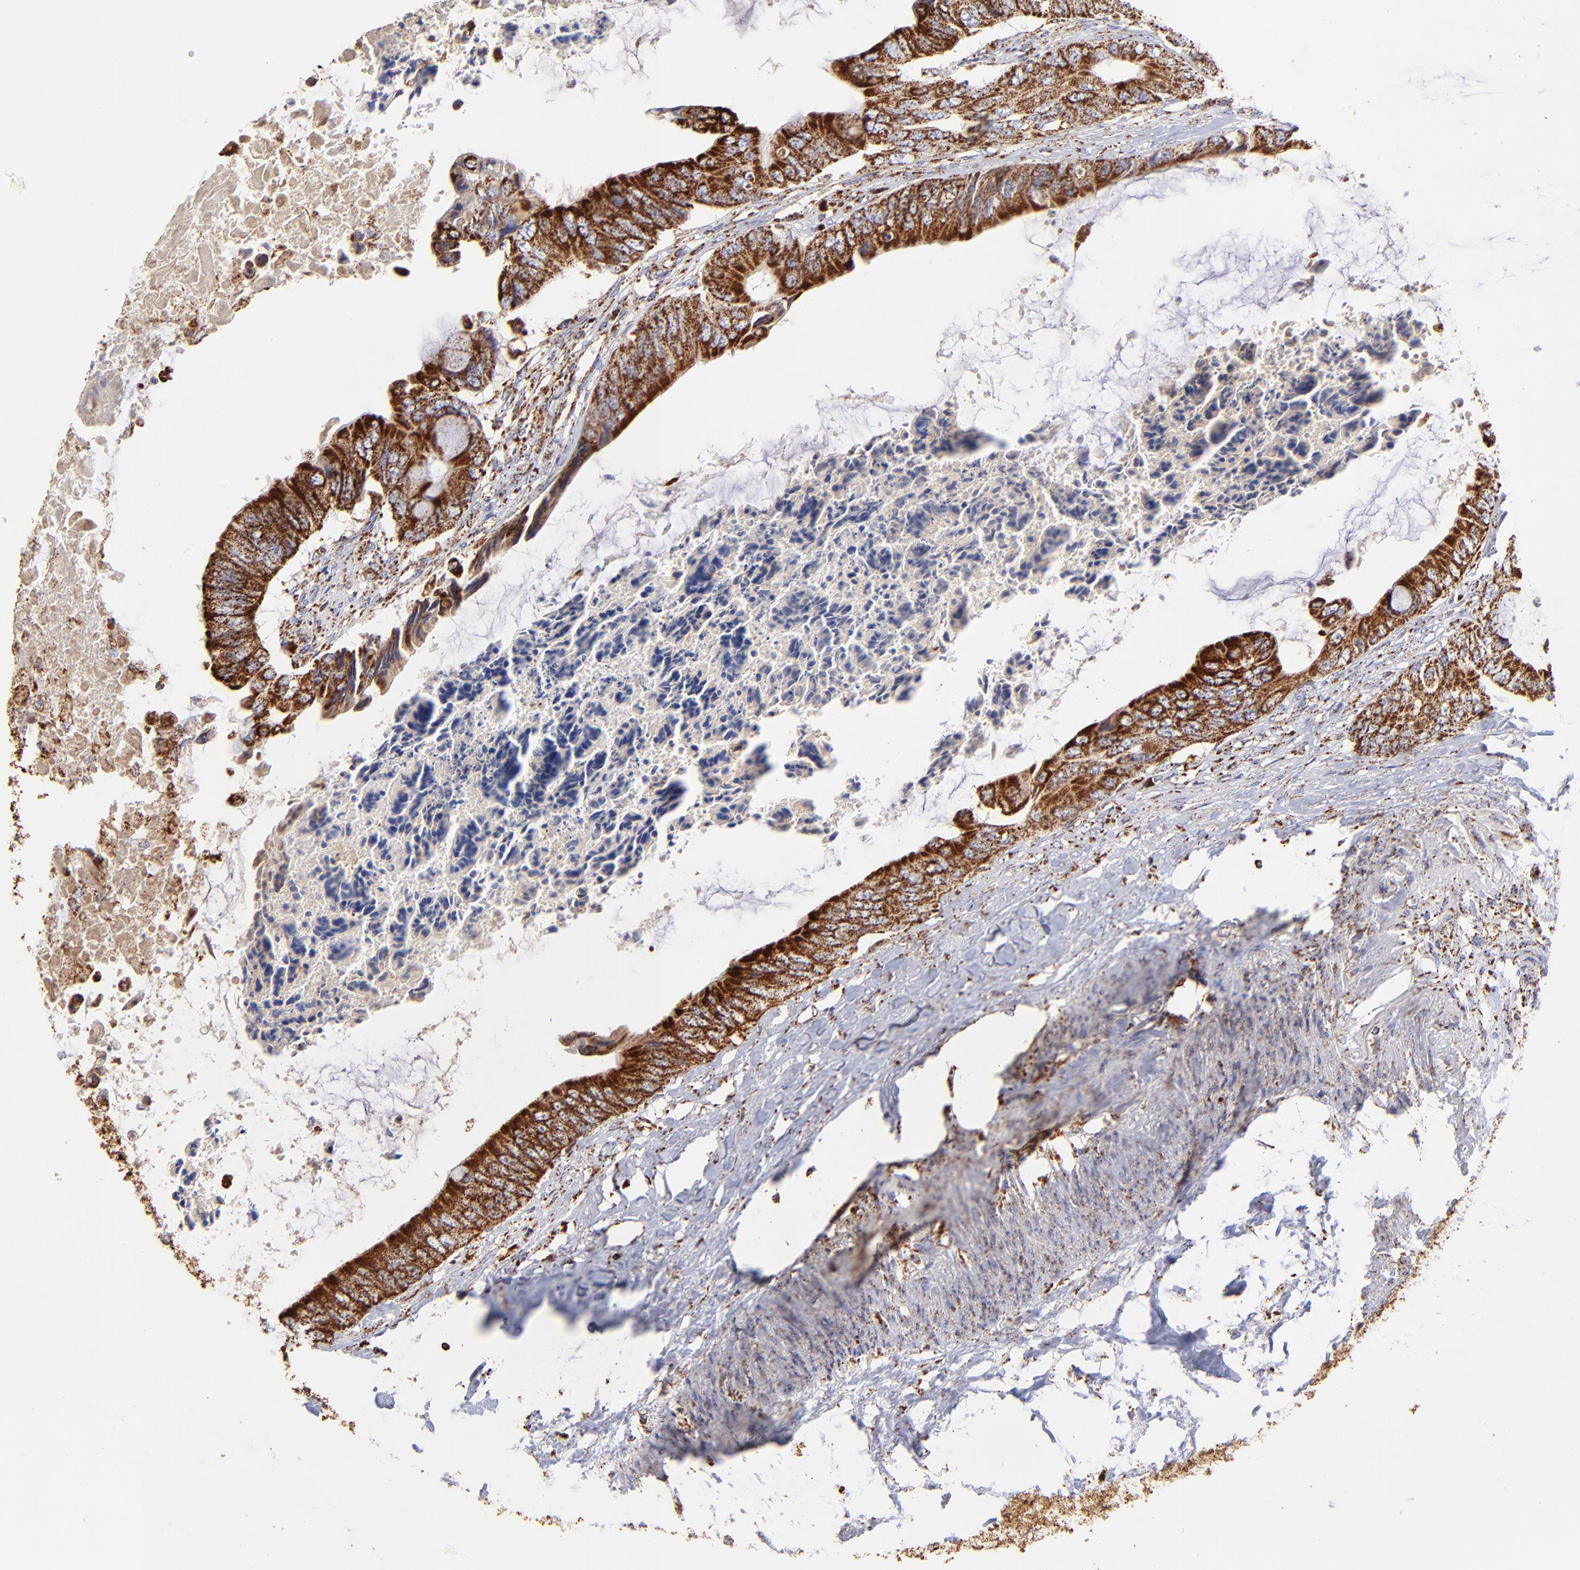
{"staining": {"intensity": "strong", "quantity": ">75%", "location": "cytoplasmic/membranous"}, "tissue": "colorectal cancer", "cell_type": "Tumor cells", "image_type": "cancer", "snomed": [{"axis": "morphology", "description": "Normal tissue, NOS"}, {"axis": "morphology", "description": "Adenocarcinoma, NOS"}, {"axis": "topography", "description": "Rectum"}, {"axis": "topography", "description": "Peripheral nerve tissue"}], "caption": "This histopathology image demonstrates immunohistochemistry (IHC) staining of colorectal cancer, with high strong cytoplasmic/membranous positivity in about >75% of tumor cells.", "gene": "ECH1", "patient": {"sex": "female", "age": 77}}